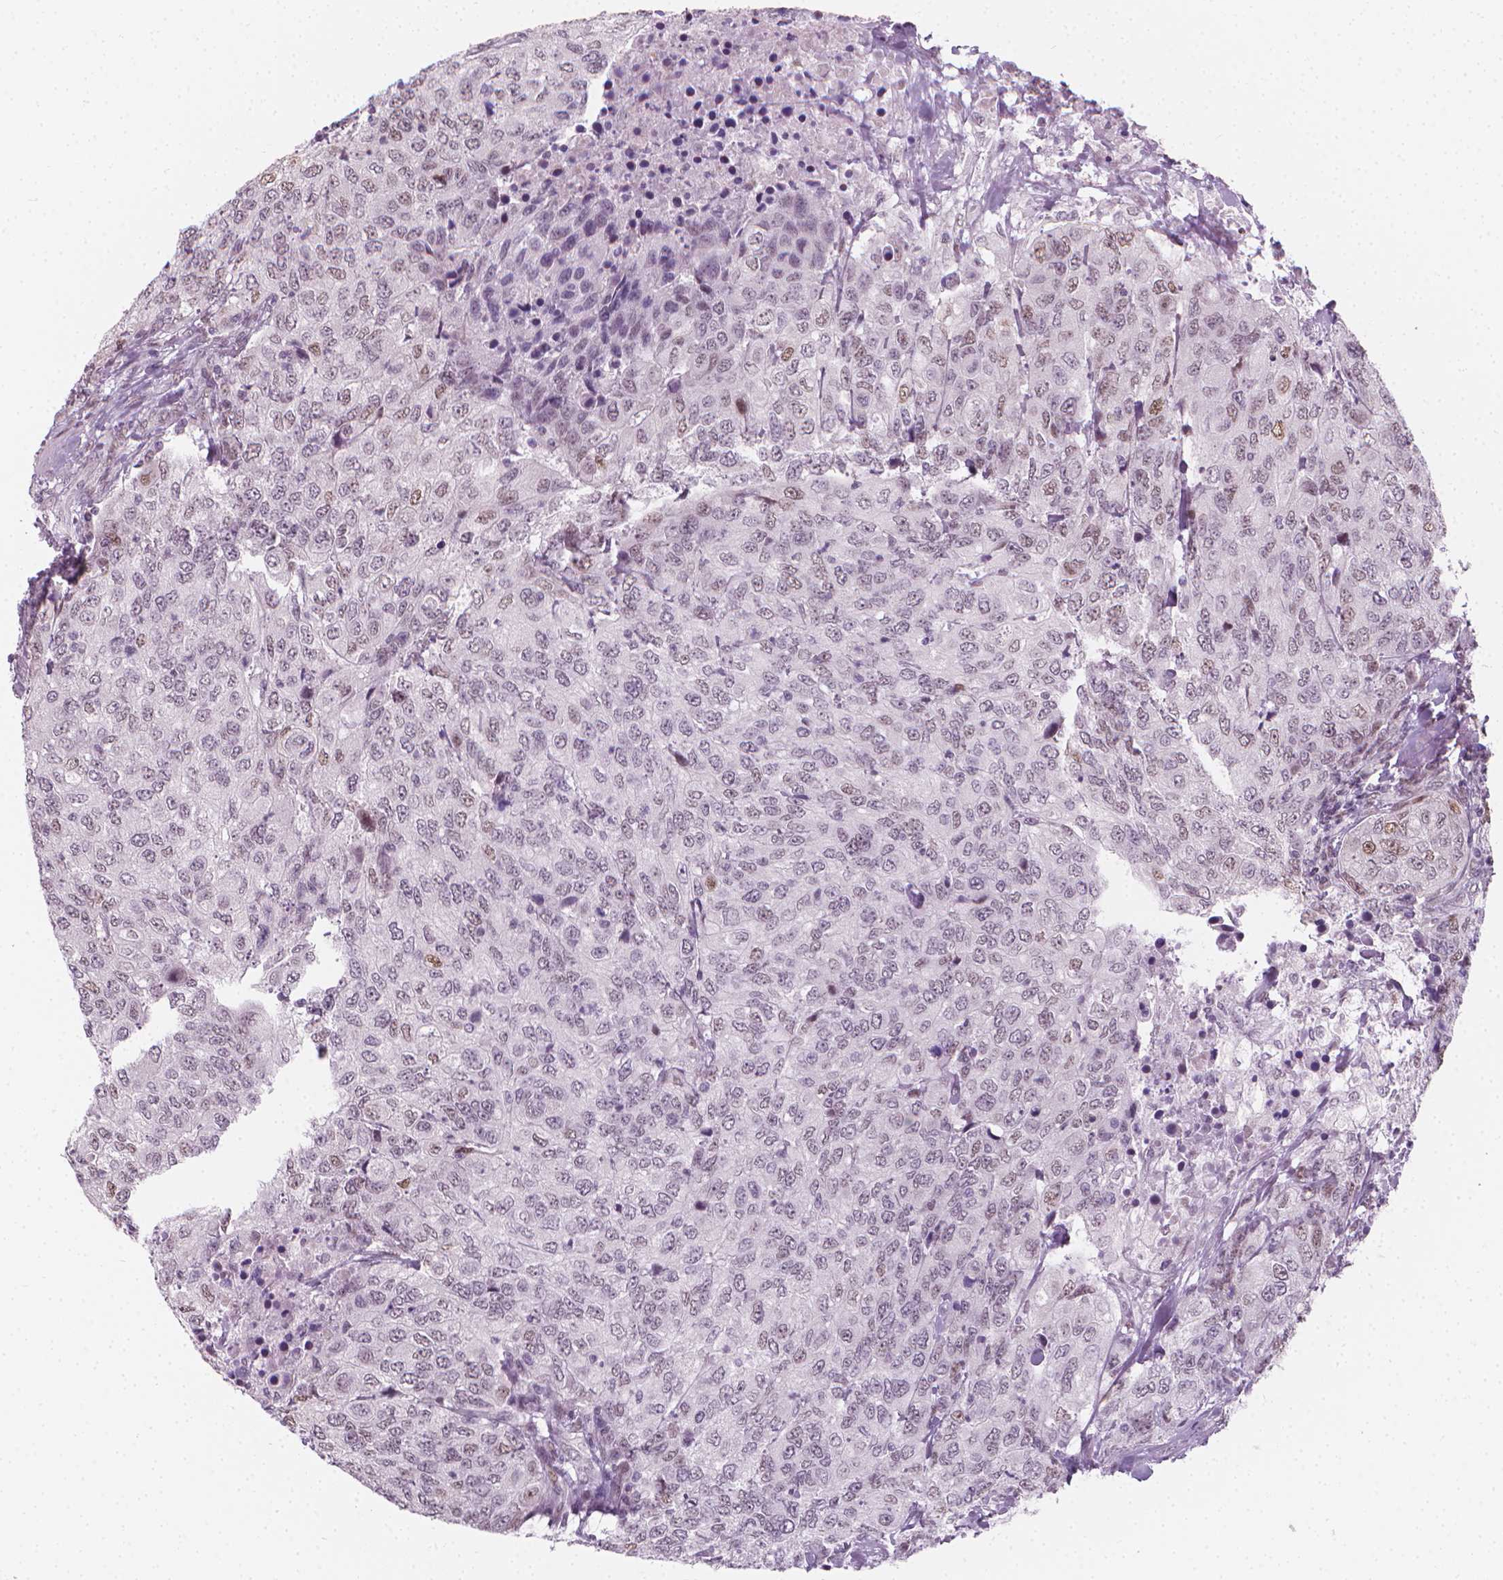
{"staining": {"intensity": "weak", "quantity": "<25%", "location": "nuclear"}, "tissue": "urothelial cancer", "cell_type": "Tumor cells", "image_type": "cancer", "snomed": [{"axis": "morphology", "description": "Urothelial carcinoma, High grade"}, {"axis": "topography", "description": "Urinary bladder"}], "caption": "Immunohistochemistry (IHC) micrograph of high-grade urothelial carcinoma stained for a protein (brown), which displays no staining in tumor cells. The staining was performed using DAB (3,3'-diaminobenzidine) to visualize the protein expression in brown, while the nuclei were stained in blue with hematoxylin (Magnification: 20x).", "gene": "CDKN1C", "patient": {"sex": "female", "age": 78}}